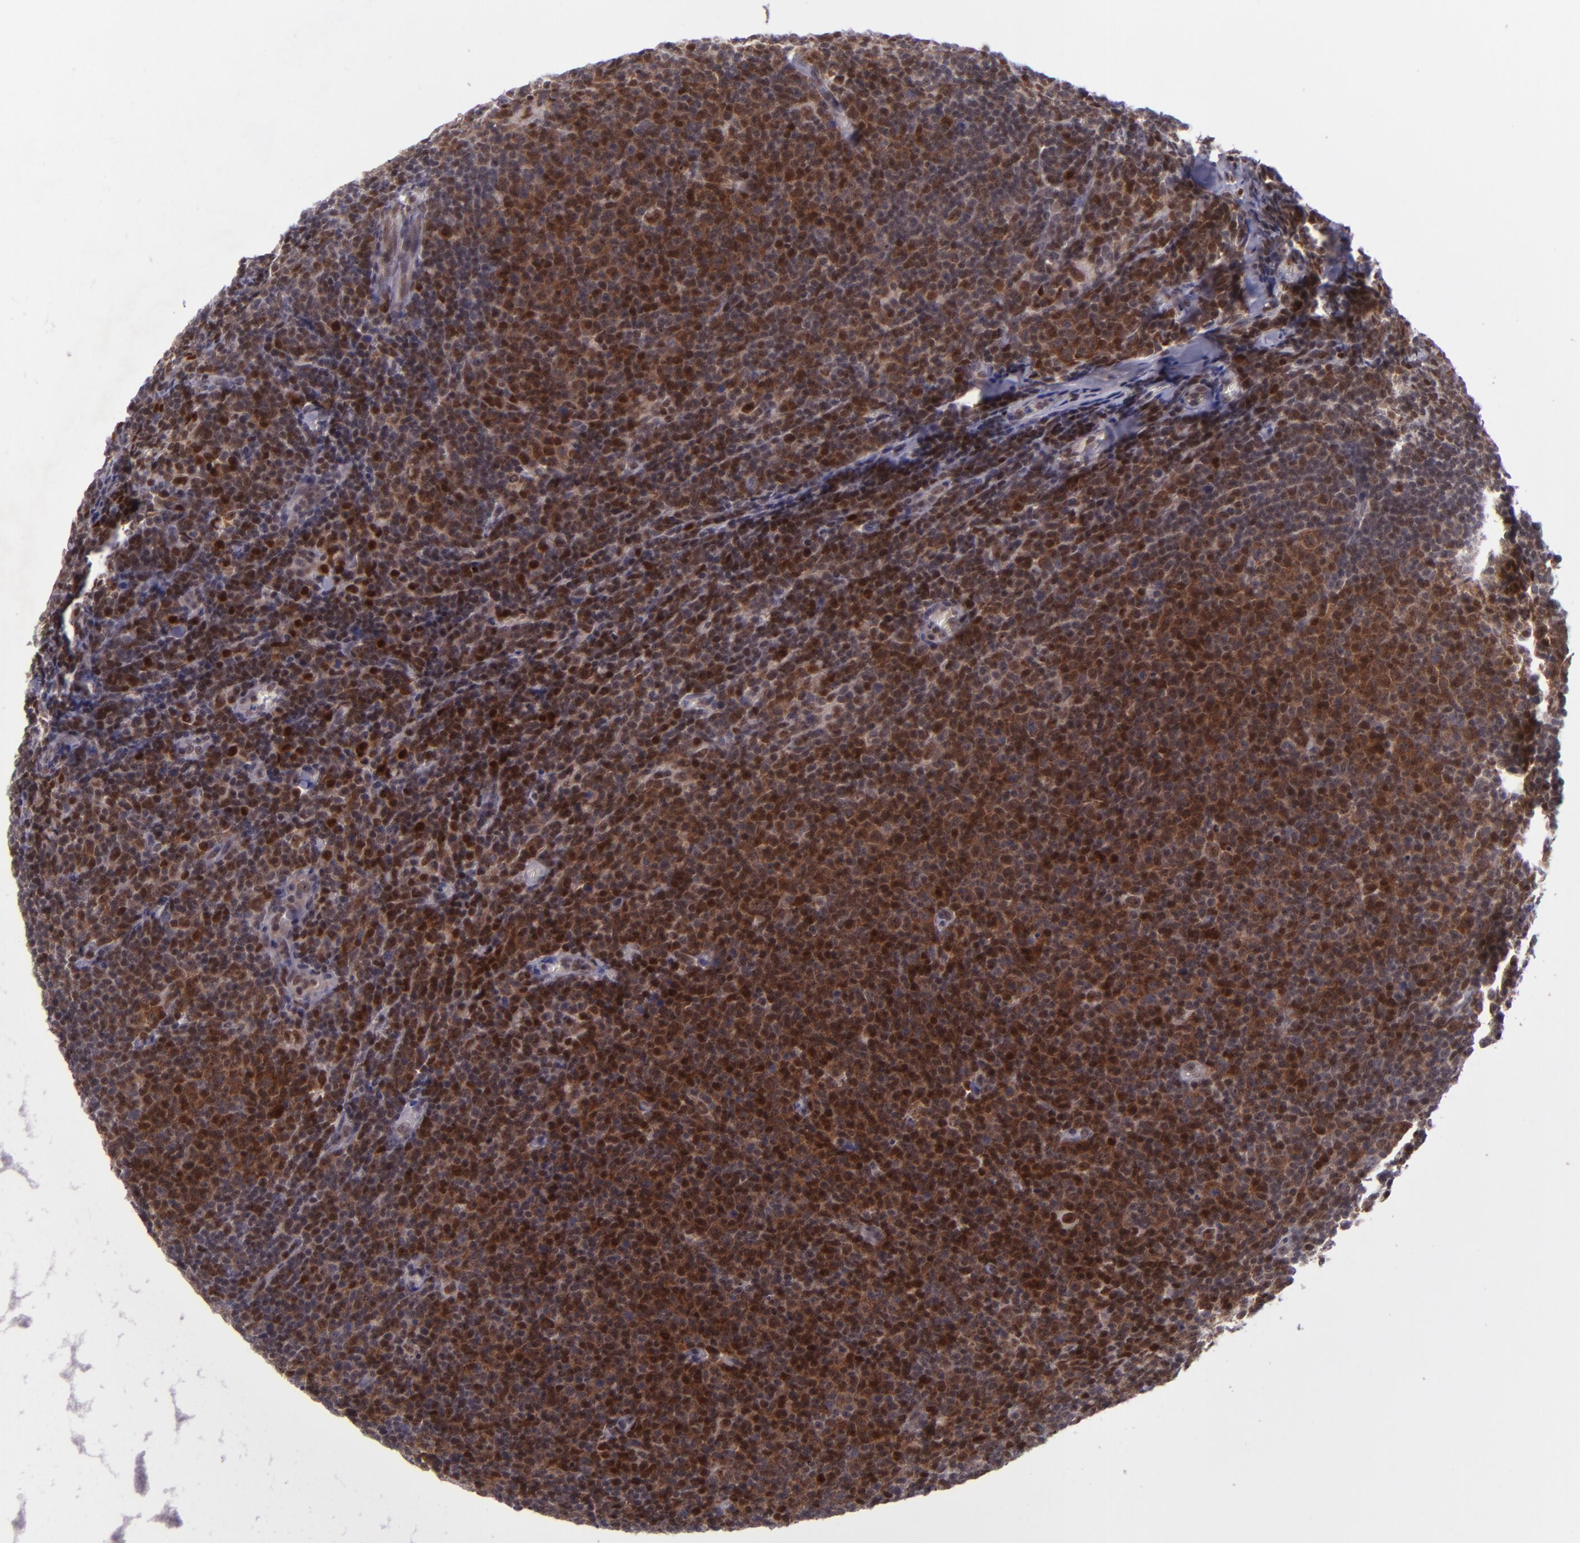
{"staining": {"intensity": "strong", "quantity": ">75%", "location": "cytoplasmic/membranous,nuclear"}, "tissue": "lymphoma", "cell_type": "Tumor cells", "image_type": "cancer", "snomed": [{"axis": "morphology", "description": "Malignant lymphoma, non-Hodgkin's type, Low grade"}, {"axis": "topography", "description": "Lymph node"}], "caption": "Immunohistochemical staining of lymphoma shows high levels of strong cytoplasmic/membranous and nuclear protein staining in about >75% of tumor cells.", "gene": "BAG1", "patient": {"sex": "male", "age": 74}}